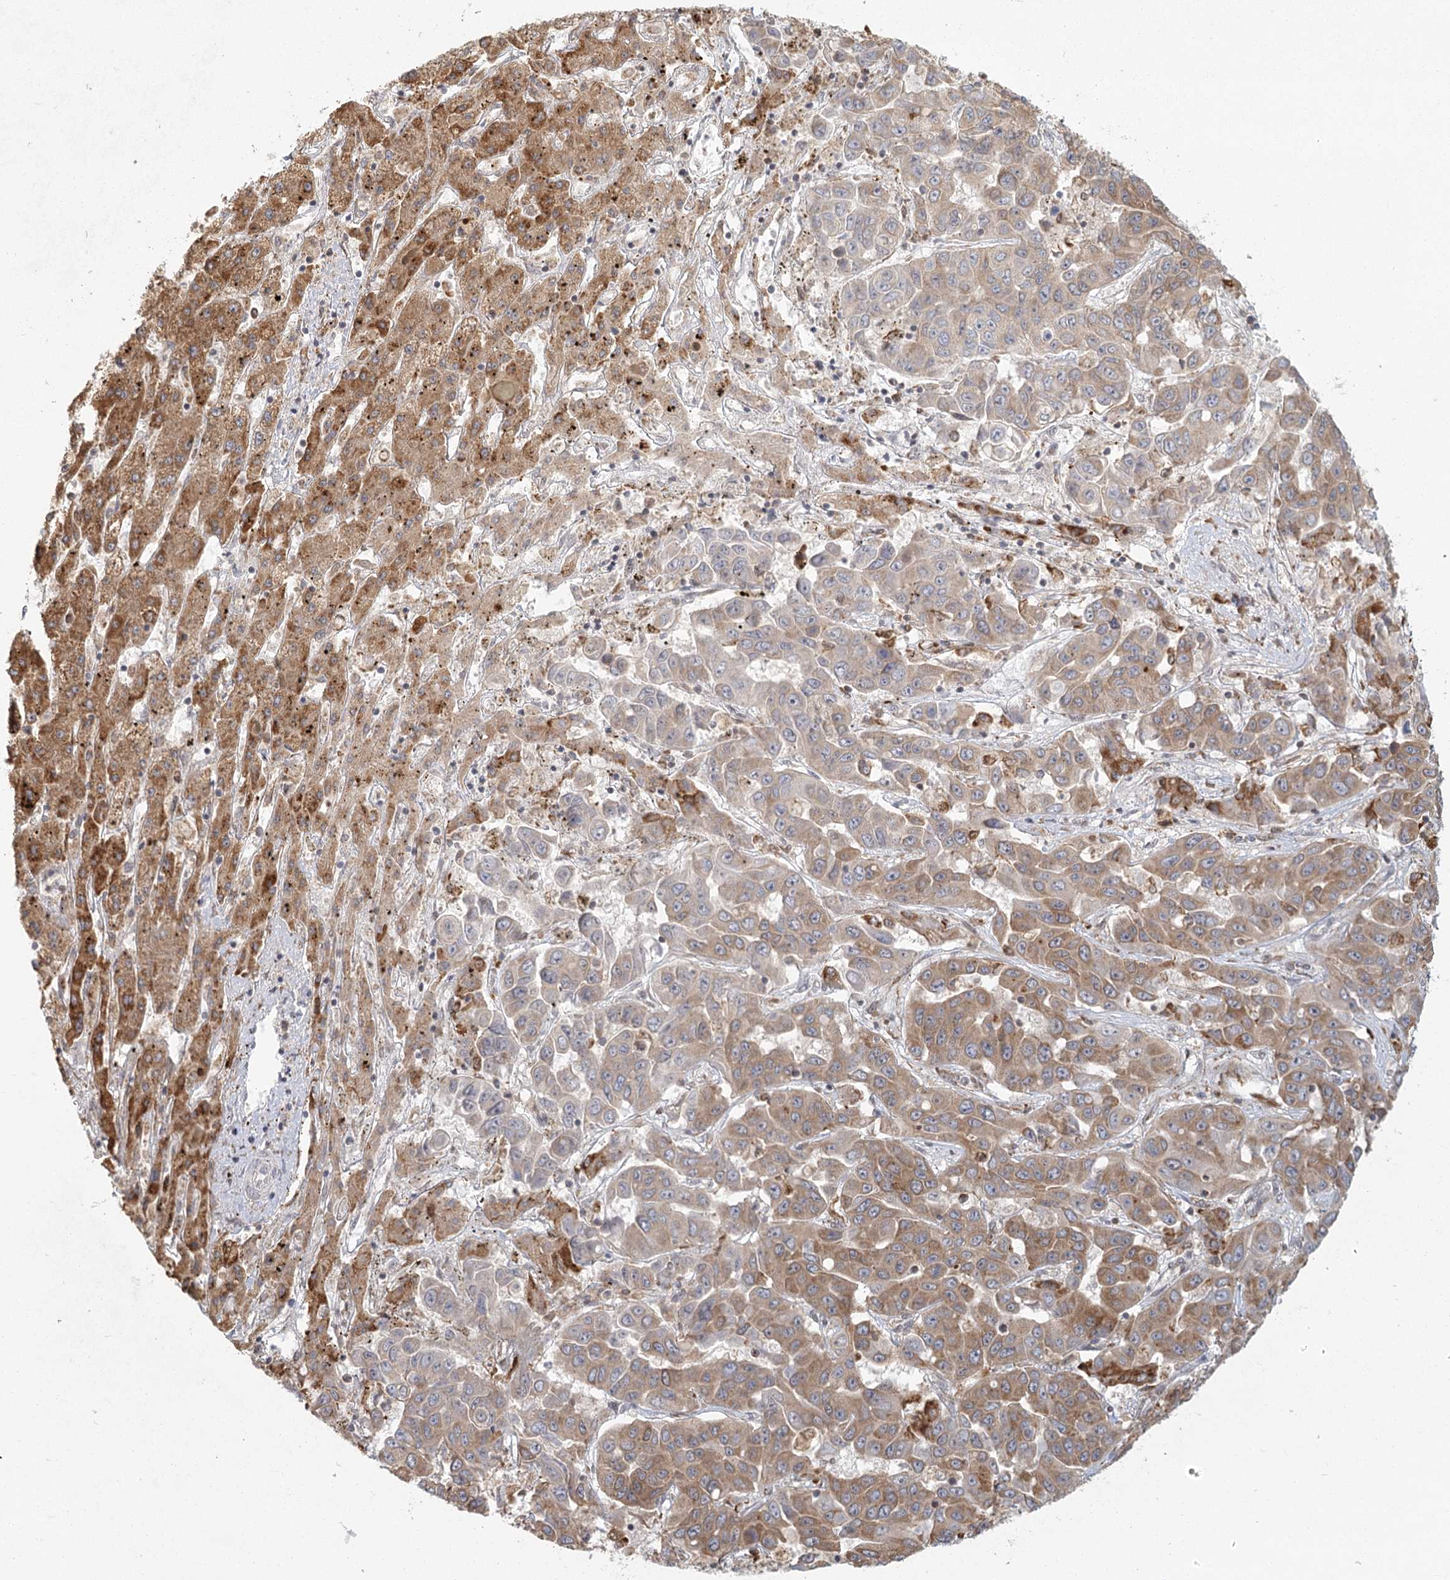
{"staining": {"intensity": "moderate", "quantity": ">75%", "location": "cytoplasmic/membranous"}, "tissue": "liver cancer", "cell_type": "Tumor cells", "image_type": "cancer", "snomed": [{"axis": "morphology", "description": "Cholangiocarcinoma"}, {"axis": "topography", "description": "Liver"}], "caption": "This histopathology image exhibits liver cancer (cholangiocarcinoma) stained with immunohistochemistry (IHC) to label a protein in brown. The cytoplasmic/membranous of tumor cells show moderate positivity for the protein. Nuclei are counter-stained blue.", "gene": "LACTB", "patient": {"sex": "female", "age": 52}}